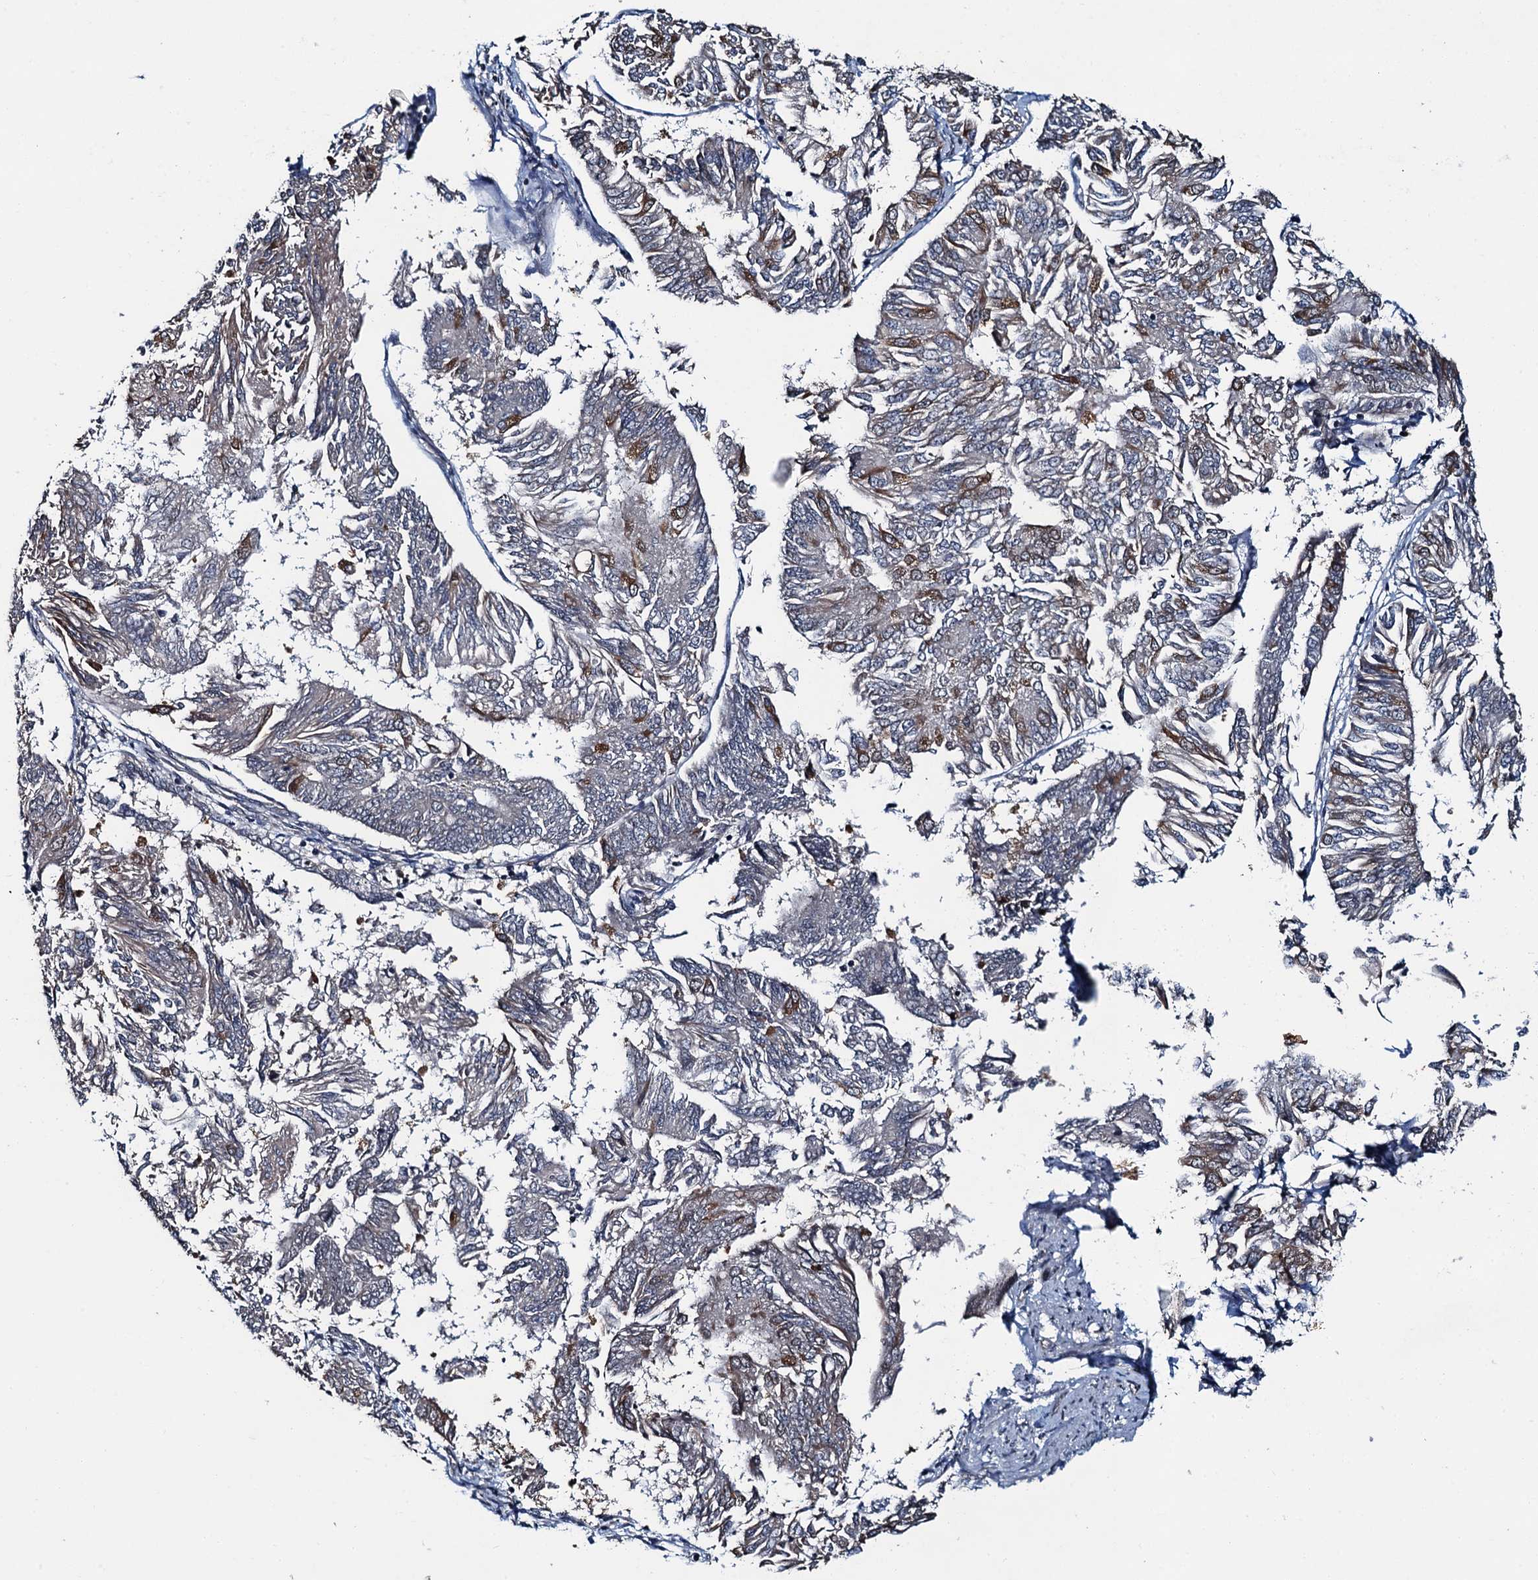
{"staining": {"intensity": "moderate", "quantity": "<25%", "location": "cytoplasmic/membranous"}, "tissue": "endometrial cancer", "cell_type": "Tumor cells", "image_type": "cancer", "snomed": [{"axis": "morphology", "description": "Adenocarcinoma, NOS"}, {"axis": "topography", "description": "Endometrium"}], "caption": "Immunohistochemical staining of adenocarcinoma (endometrial) reveals low levels of moderate cytoplasmic/membranous protein positivity in approximately <25% of tumor cells. (Brightfield microscopy of DAB IHC at high magnification).", "gene": "WHAMM", "patient": {"sex": "female", "age": 58}}